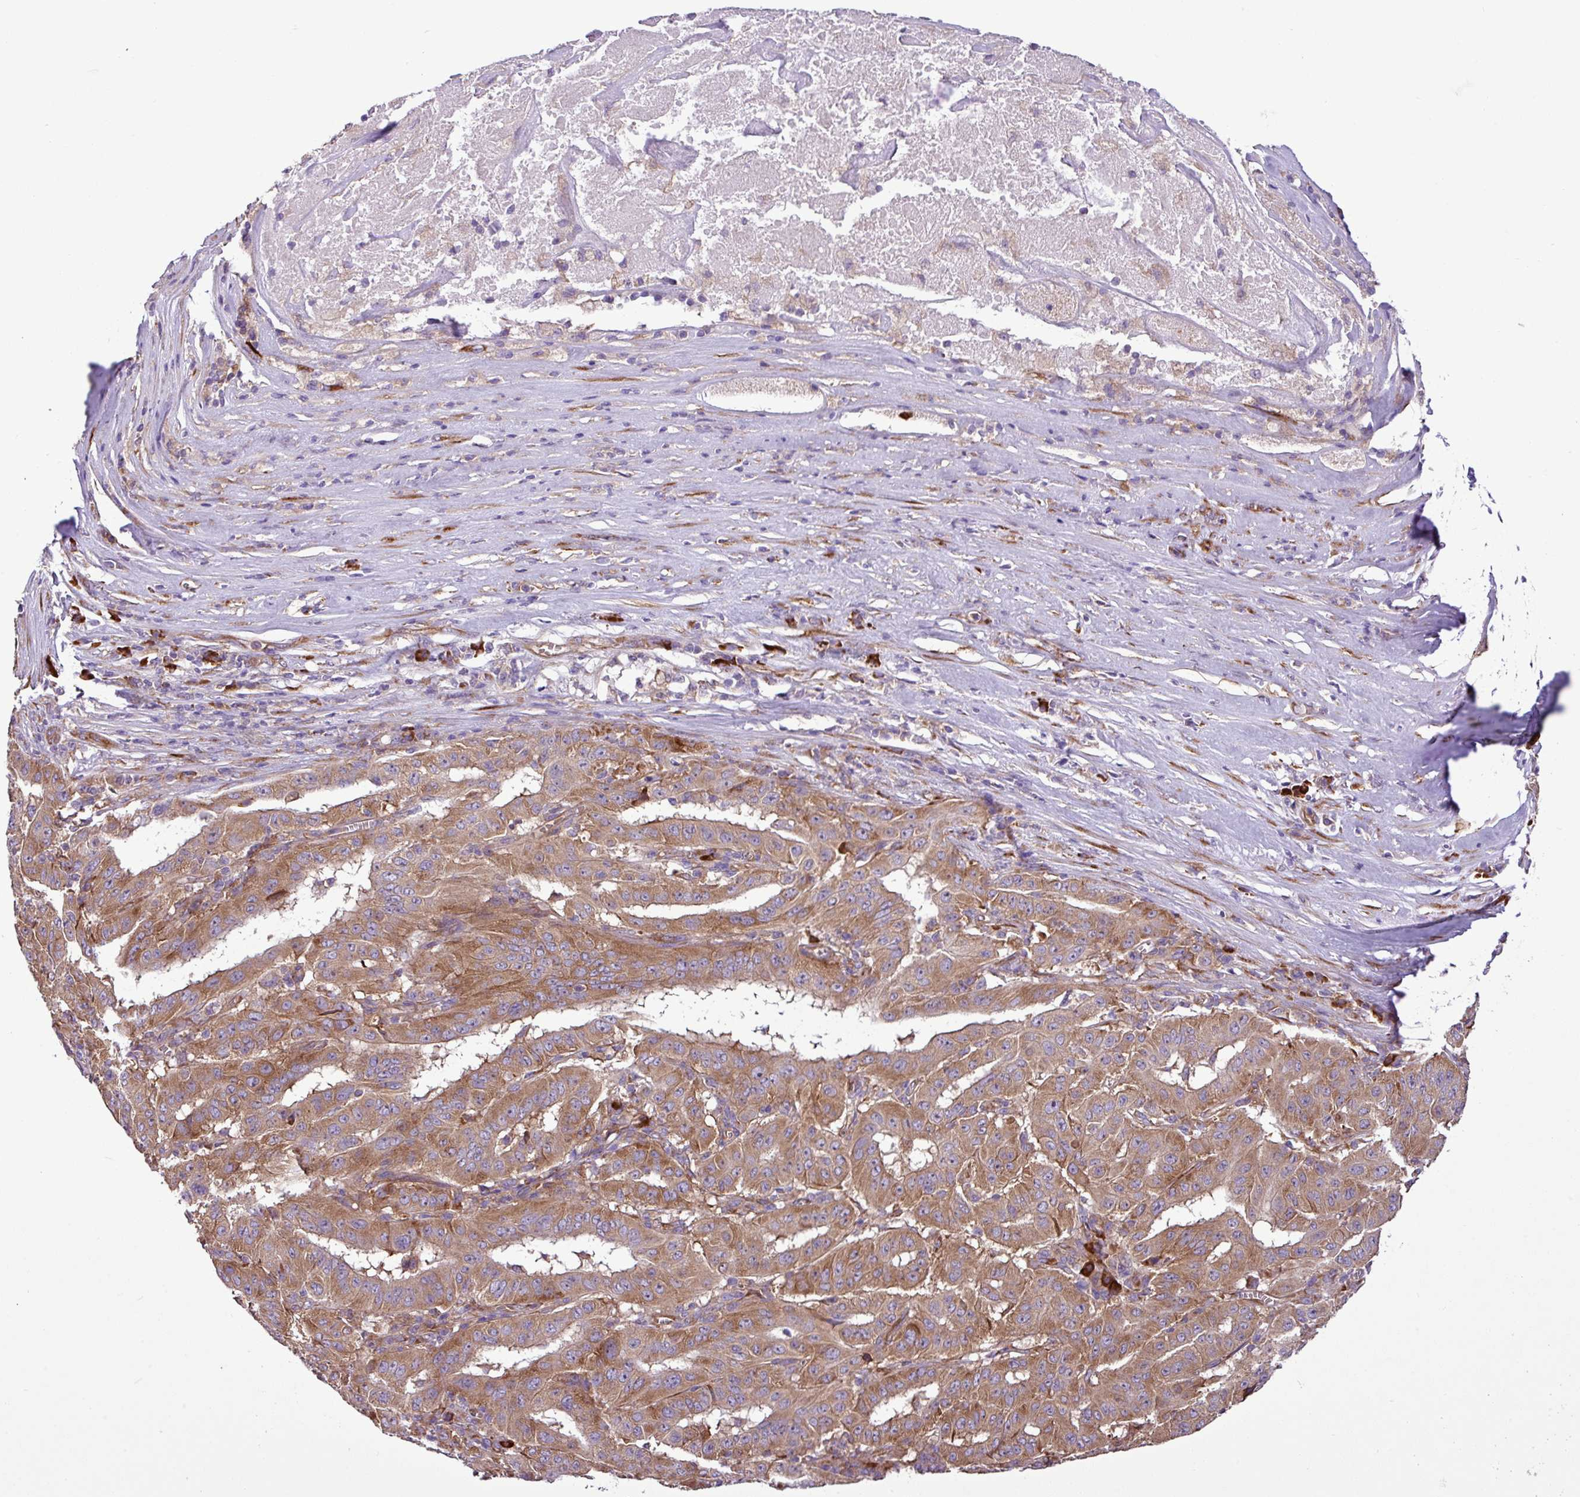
{"staining": {"intensity": "moderate", "quantity": ">75%", "location": "cytoplasmic/membranous"}, "tissue": "pancreatic cancer", "cell_type": "Tumor cells", "image_type": "cancer", "snomed": [{"axis": "morphology", "description": "Adenocarcinoma, NOS"}, {"axis": "topography", "description": "Pancreas"}], "caption": "This is an image of immunohistochemistry (IHC) staining of pancreatic cancer (adenocarcinoma), which shows moderate staining in the cytoplasmic/membranous of tumor cells.", "gene": "RPL13", "patient": {"sex": "male", "age": 63}}